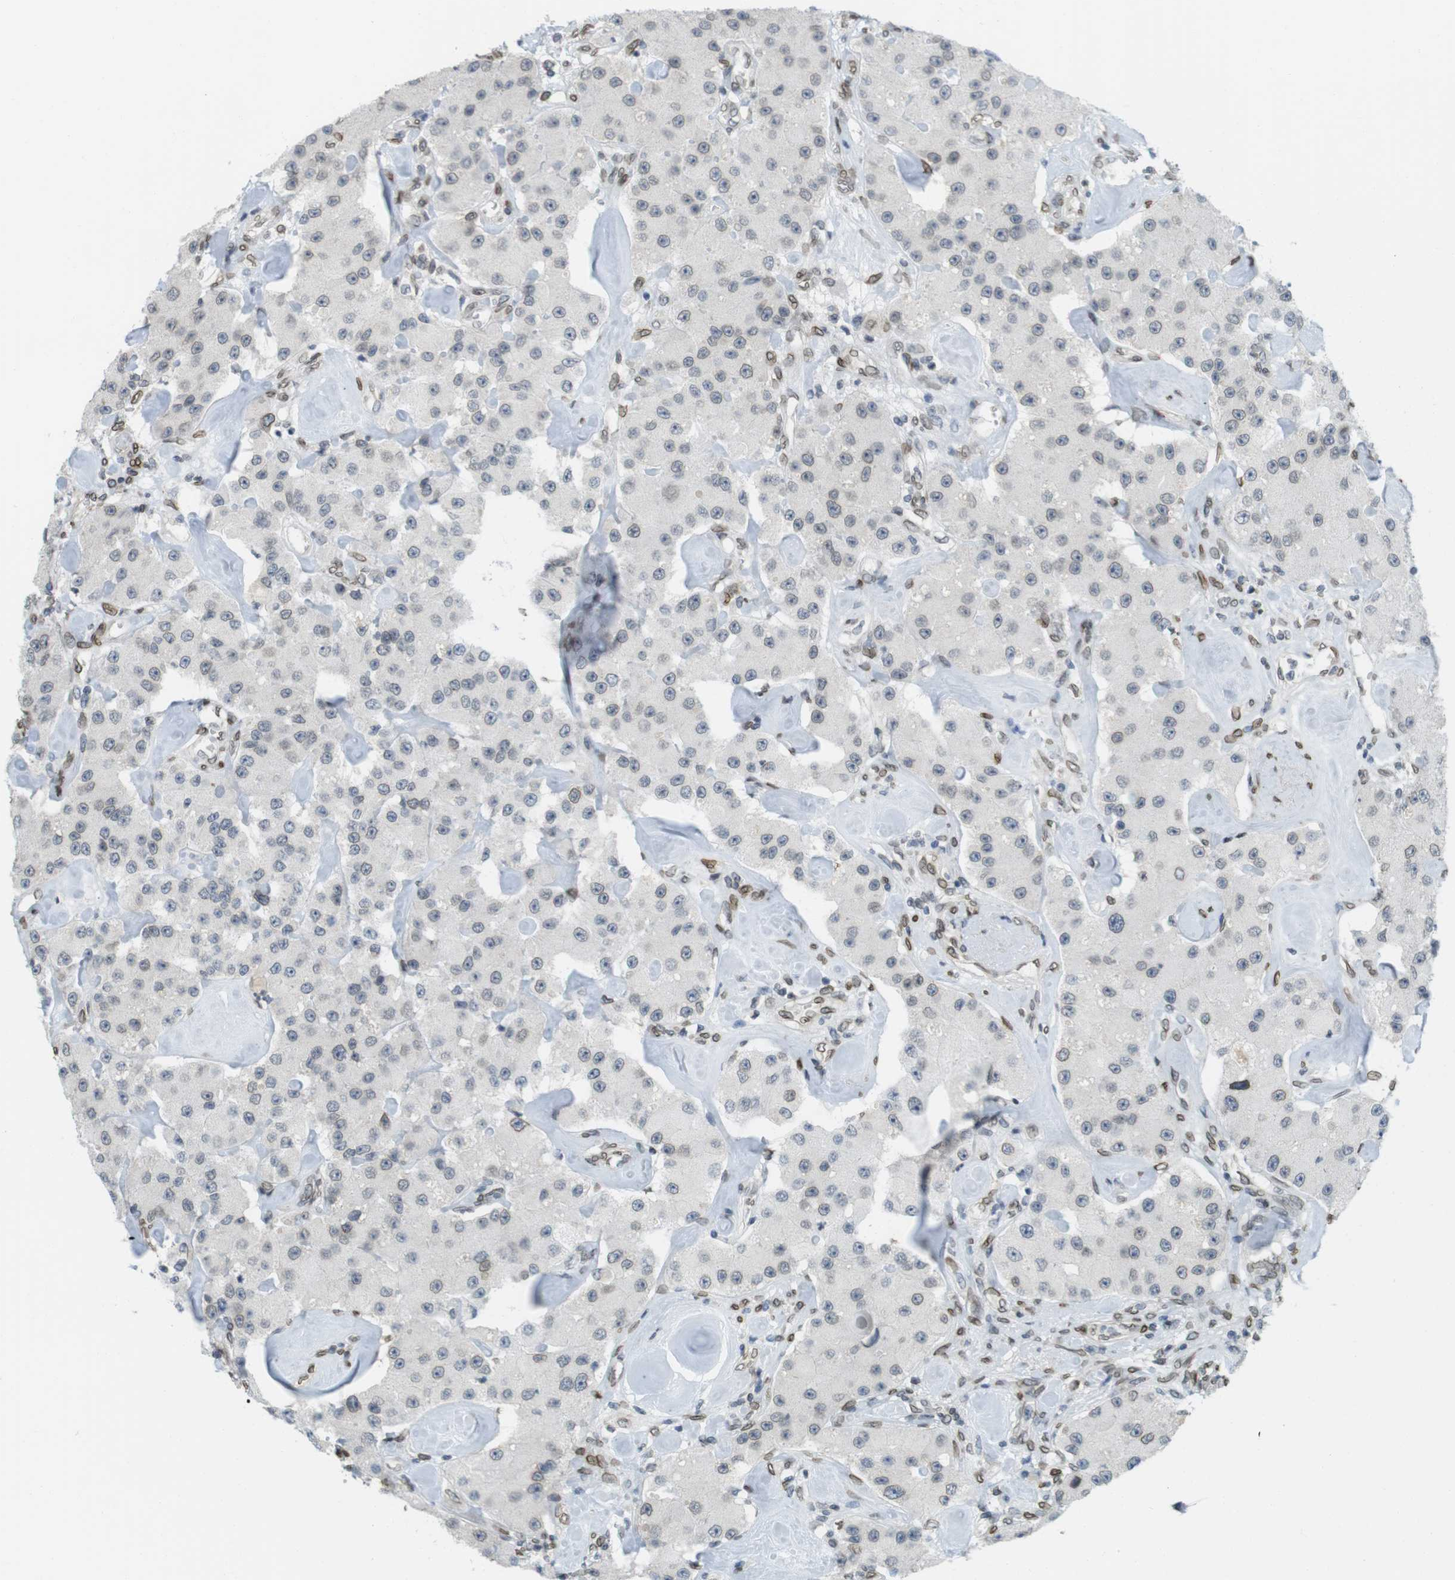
{"staining": {"intensity": "negative", "quantity": "none", "location": "none"}, "tissue": "carcinoid", "cell_type": "Tumor cells", "image_type": "cancer", "snomed": [{"axis": "morphology", "description": "Carcinoid, malignant, NOS"}, {"axis": "topography", "description": "Pancreas"}], "caption": "IHC of human carcinoid (malignant) reveals no staining in tumor cells.", "gene": "ARL6IP6", "patient": {"sex": "male", "age": 41}}